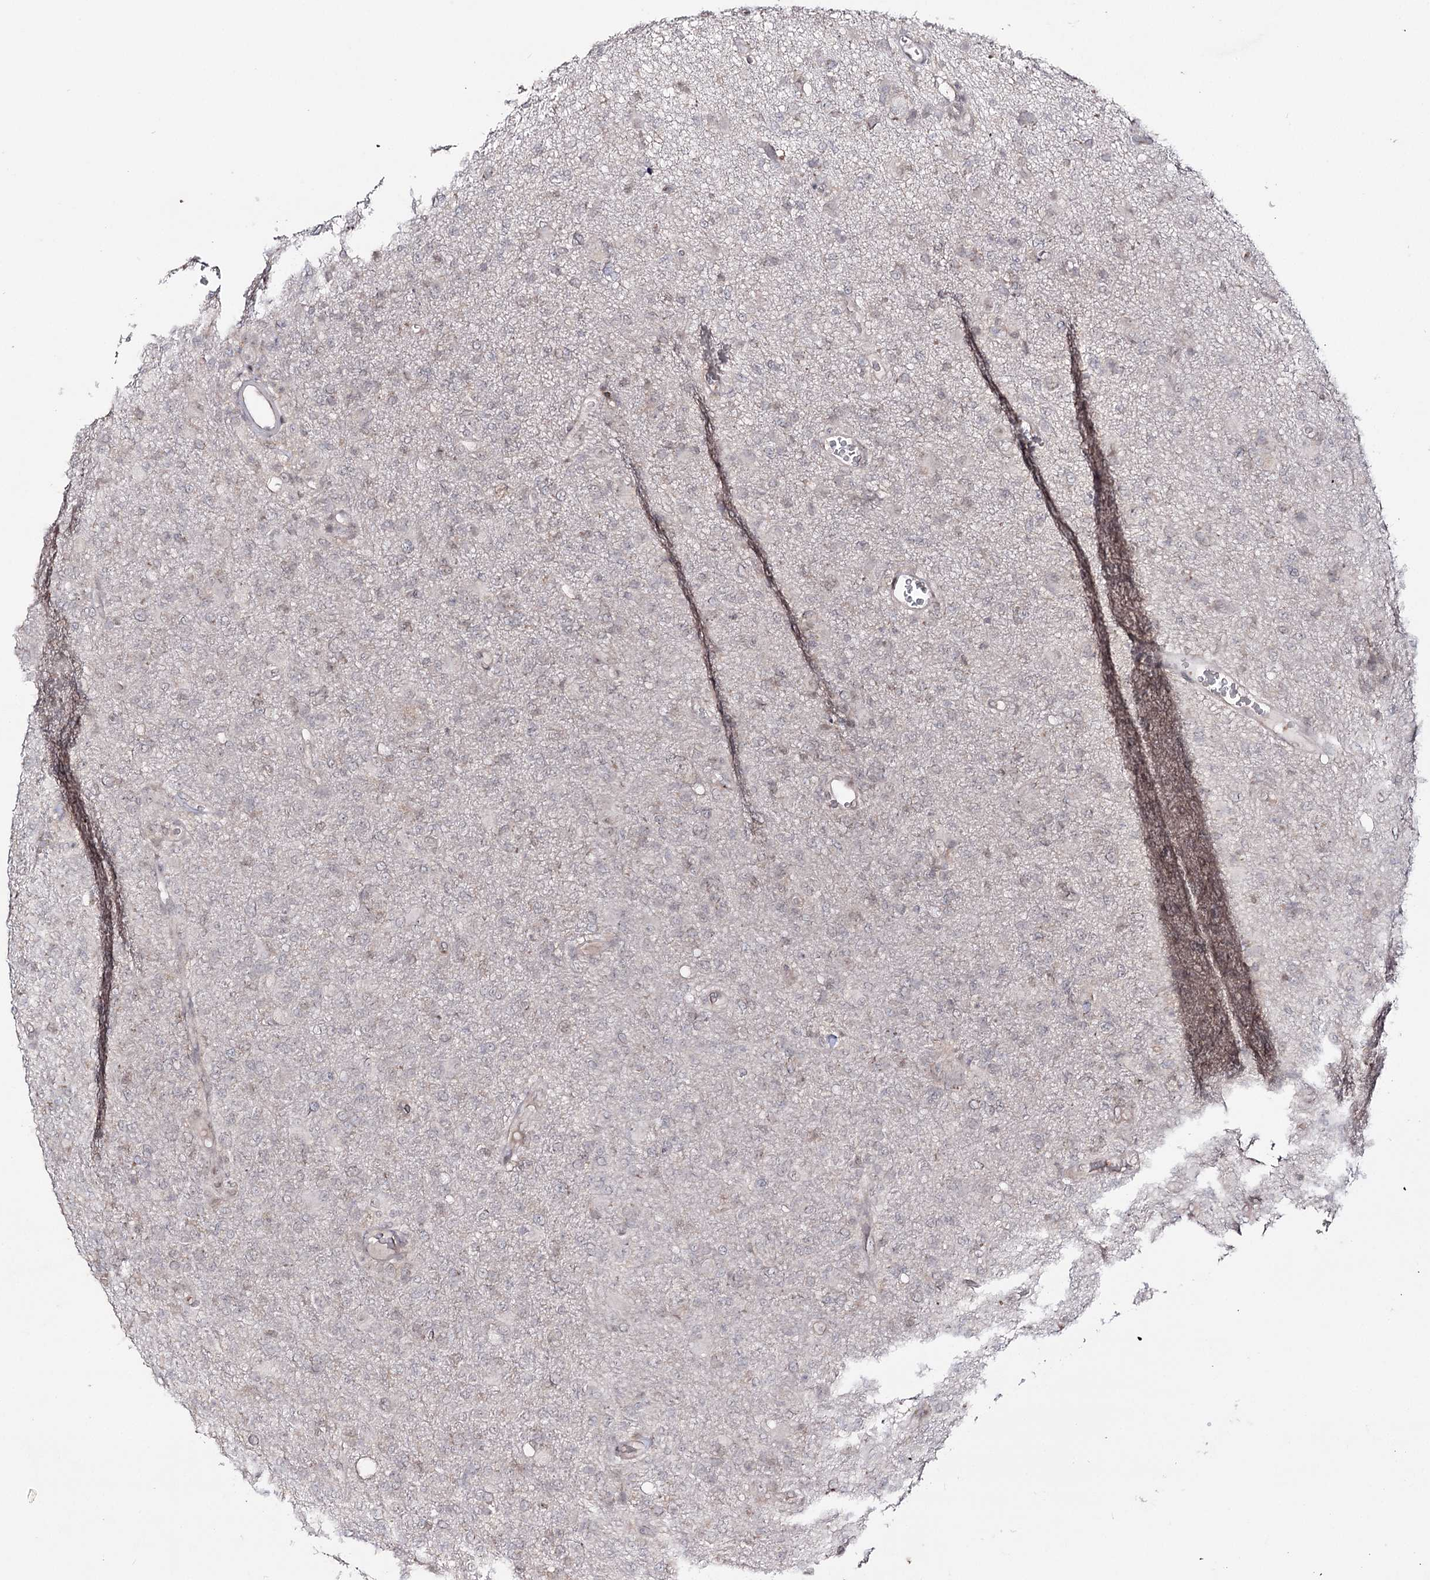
{"staining": {"intensity": "negative", "quantity": "none", "location": "none"}, "tissue": "glioma", "cell_type": "Tumor cells", "image_type": "cancer", "snomed": [{"axis": "morphology", "description": "Glioma, malignant, High grade"}, {"axis": "topography", "description": "Brain"}], "caption": "DAB immunohistochemical staining of glioma shows no significant expression in tumor cells.", "gene": "HSD11B2", "patient": {"sex": "female", "age": 57}}